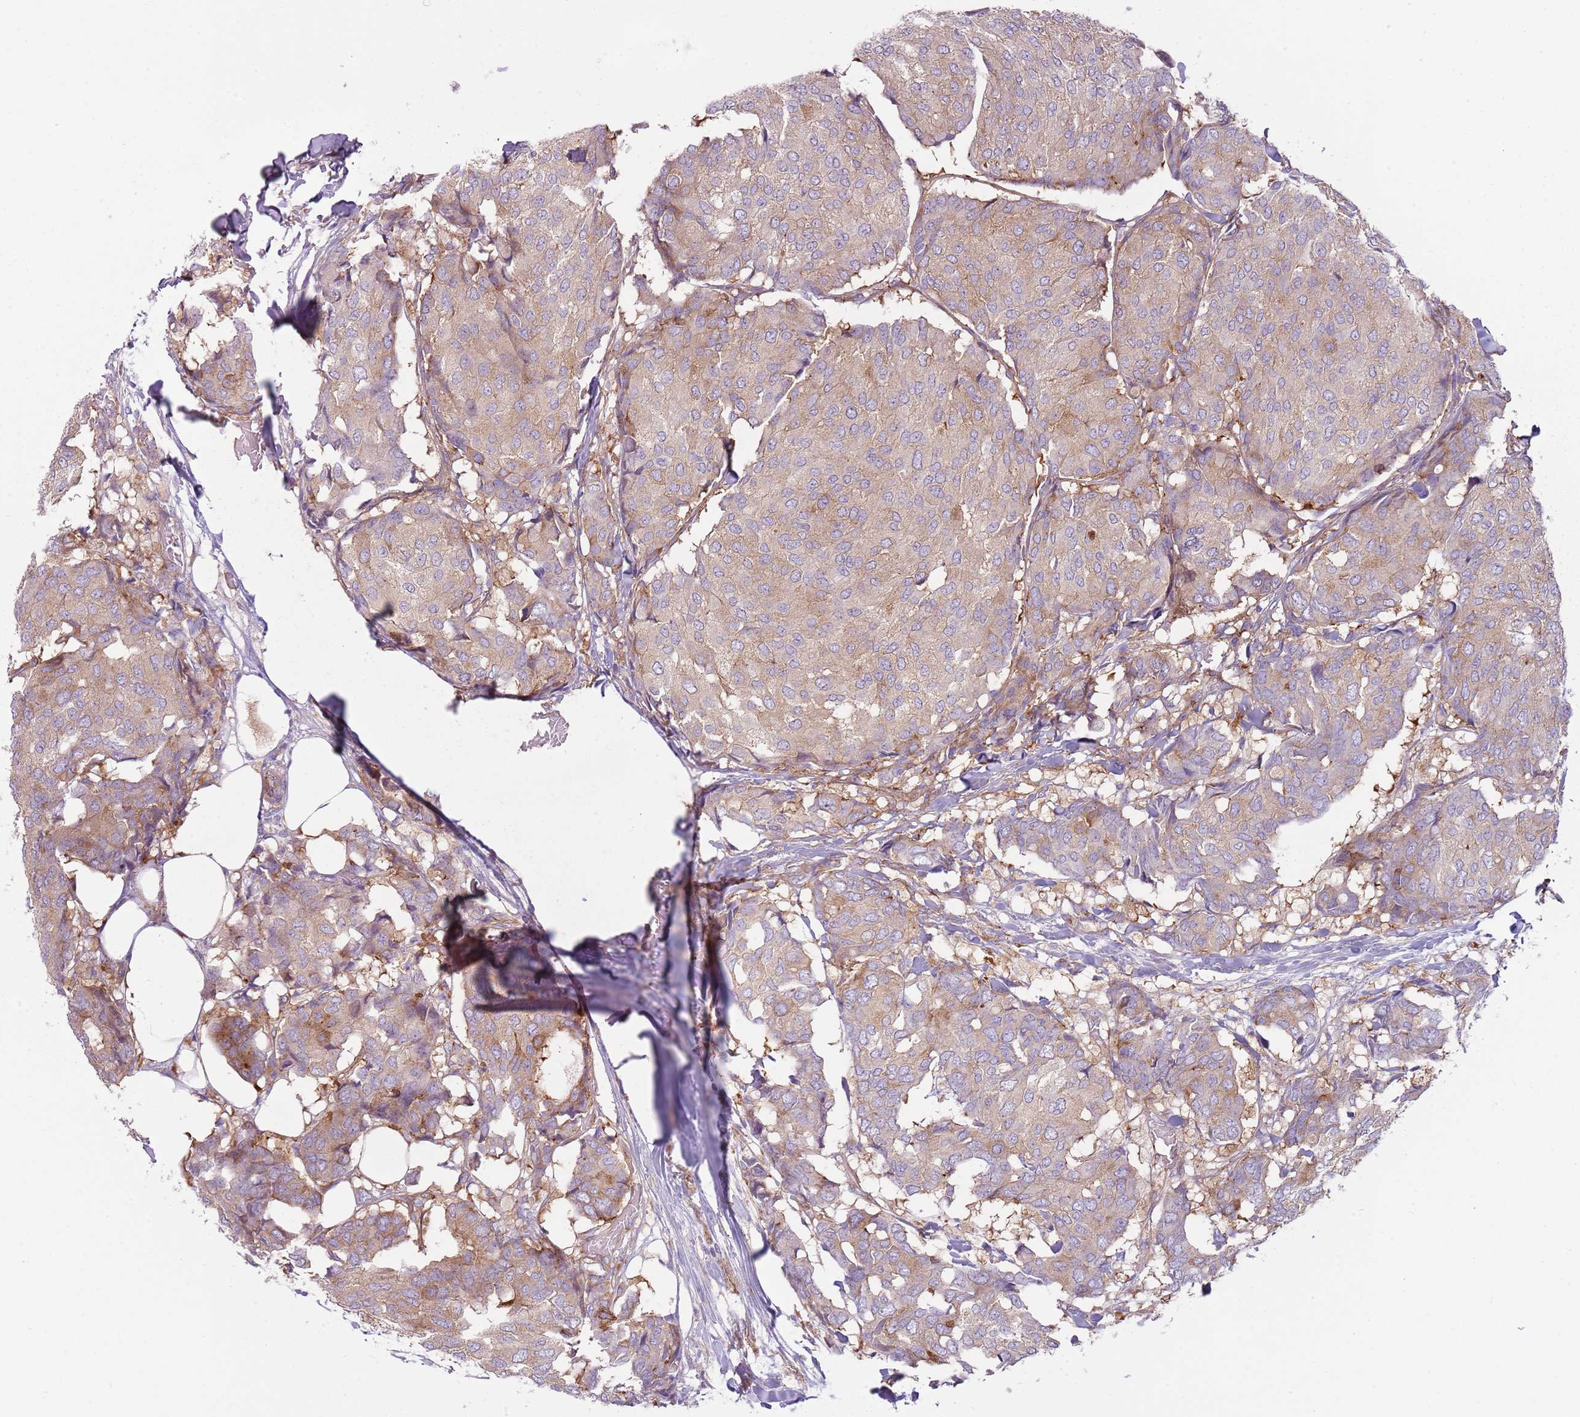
{"staining": {"intensity": "weak", "quantity": "25%-75%", "location": "cytoplasmic/membranous"}, "tissue": "breast cancer", "cell_type": "Tumor cells", "image_type": "cancer", "snomed": [{"axis": "morphology", "description": "Duct carcinoma"}, {"axis": "topography", "description": "Breast"}], "caption": "Immunohistochemistry (DAB (3,3'-diaminobenzidine)) staining of infiltrating ductal carcinoma (breast) exhibits weak cytoplasmic/membranous protein expression in approximately 25%-75% of tumor cells.", "gene": "SNX1", "patient": {"sex": "female", "age": 75}}